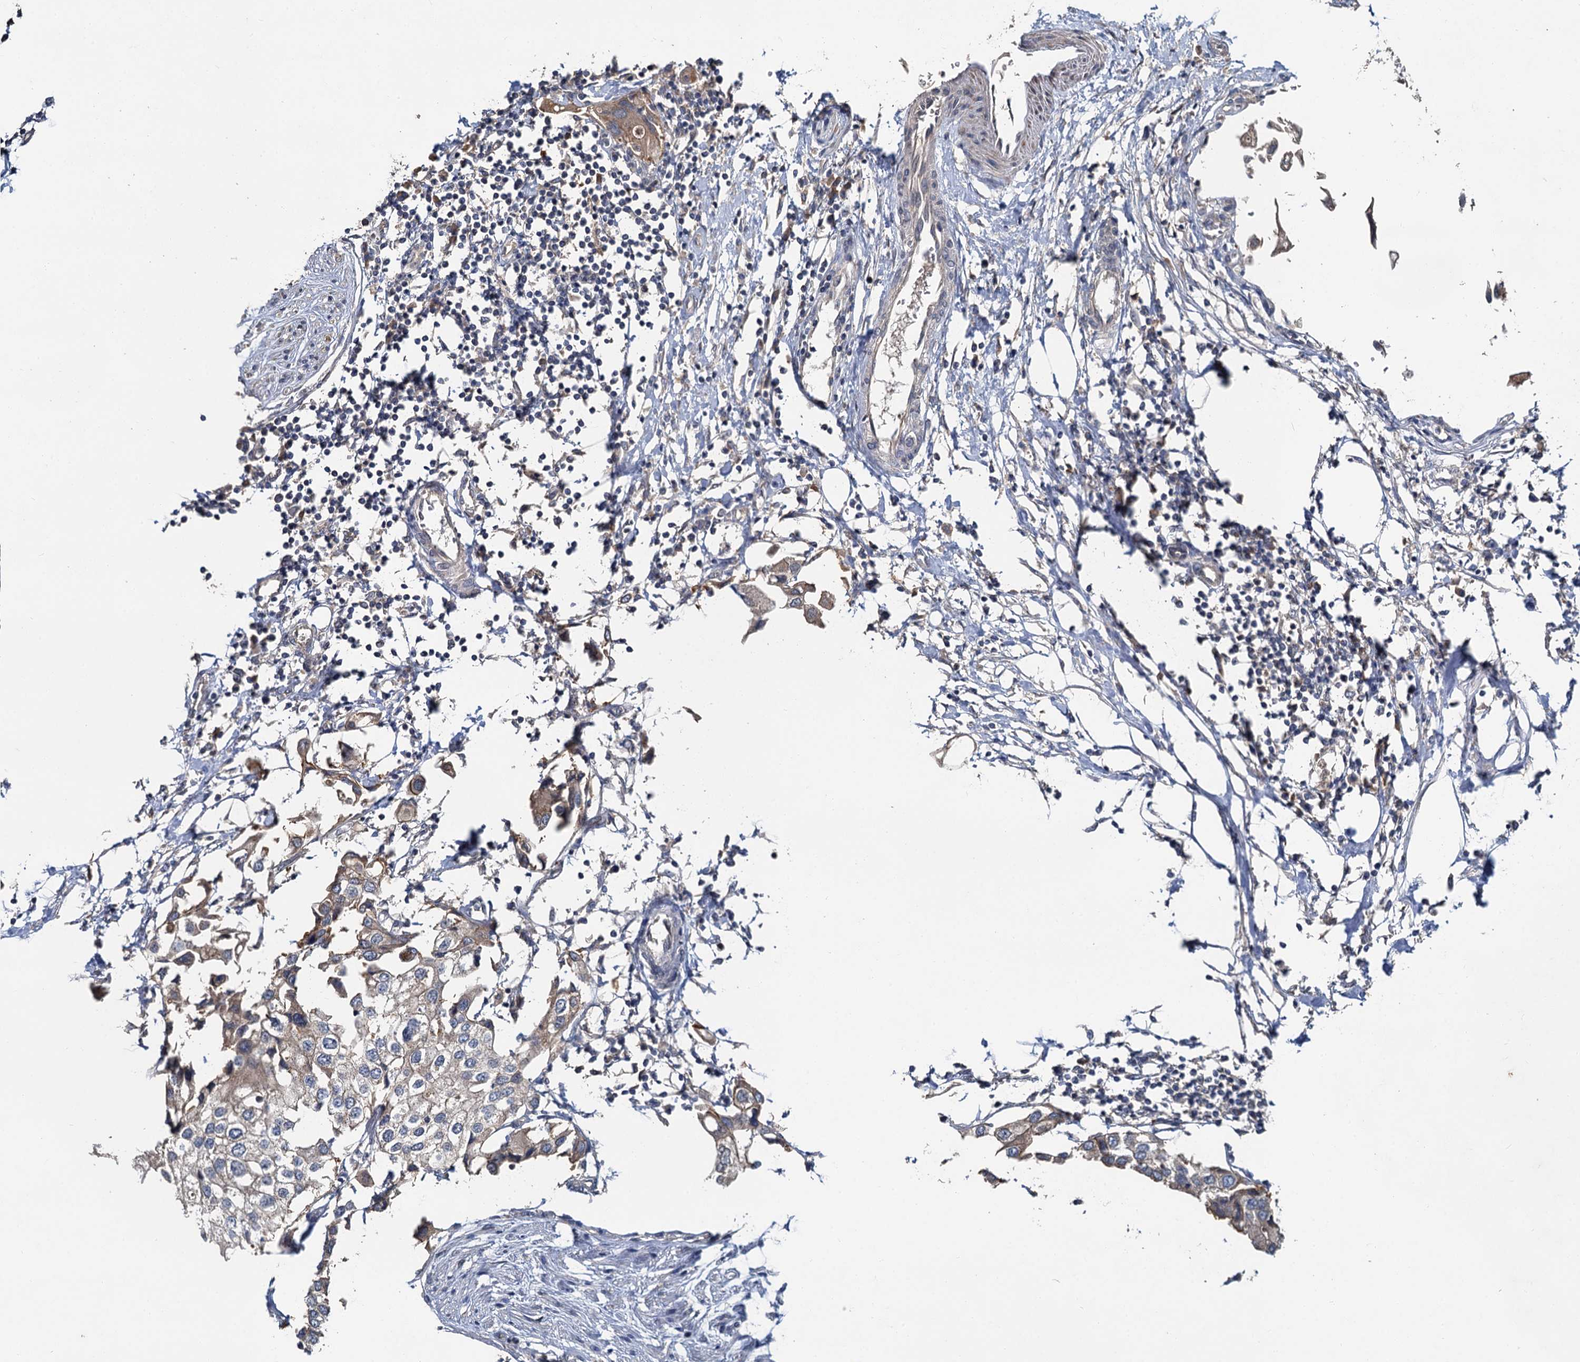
{"staining": {"intensity": "weak", "quantity": "25%-75%", "location": "cytoplasmic/membranous"}, "tissue": "urothelial cancer", "cell_type": "Tumor cells", "image_type": "cancer", "snomed": [{"axis": "morphology", "description": "Urothelial carcinoma, High grade"}, {"axis": "topography", "description": "Urinary bladder"}], "caption": "IHC histopathology image of human urothelial carcinoma (high-grade) stained for a protein (brown), which shows low levels of weak cytoplasmic/membranous staining in approximately 25%-75% of tumor cells.", "gene": "ZNF324", "patient": {"sex": "male", "age": 64}}